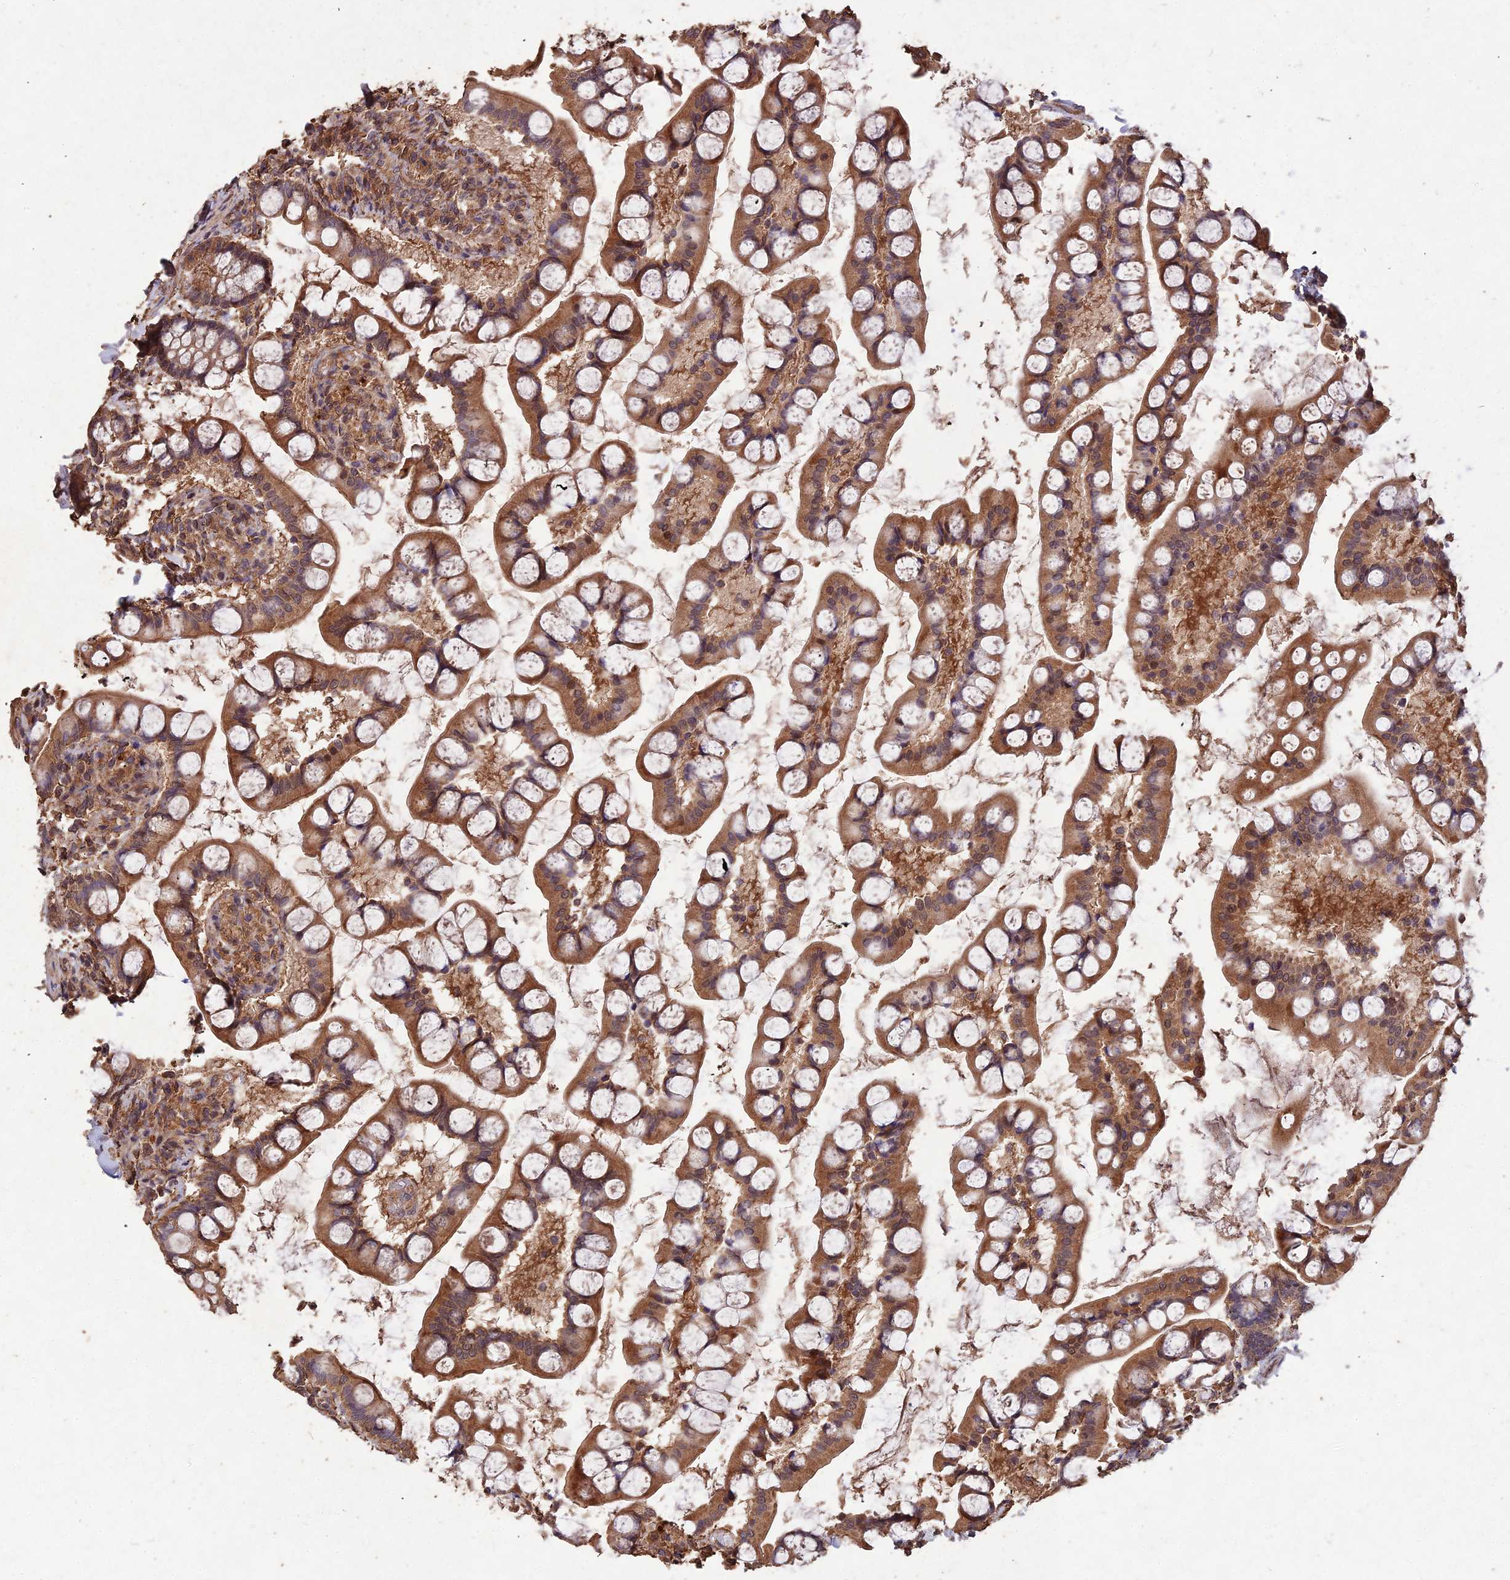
{"staining": {"intensity": "strong", "quantity": ">75%", "location": "cytoplasmic/membranous"}, "tissue": "small intestine", "cell_type": "Glandular cells", "image_type": "normal", "snomed": [{"axis": "morphology", "description": "Normal tissue, NOS"}, {"axis": "topography", "description": "Small intestine"}], "caption": "The image displays immunohistochemical staining of benign small intestine. There is strong cytoplasmic/membranous positivity is identified in about >75% of glandular cells.", "gene": "SYMPK", "patient": {"sex": "male", "age": 52}}